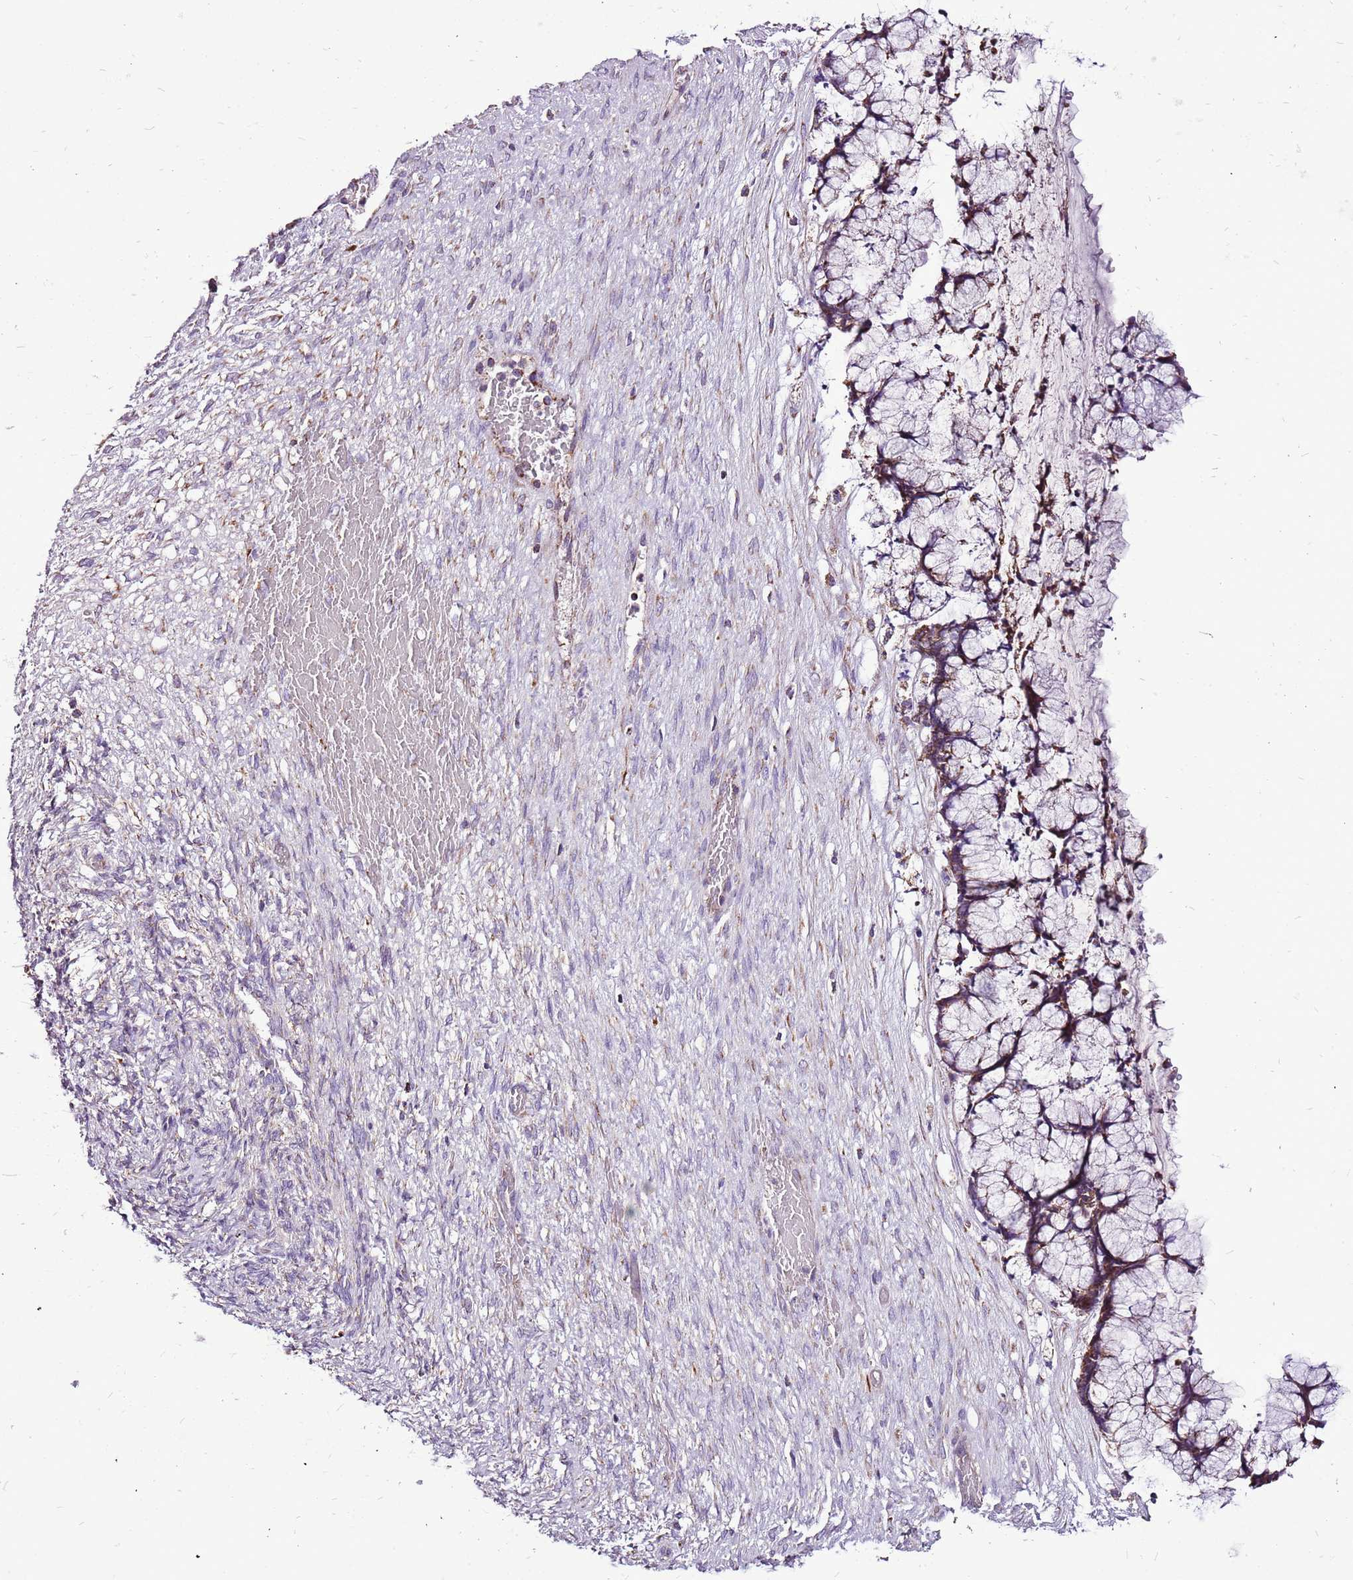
{"staining": {"intensity": "moderate", "quantity": ">75%", "location": "cytoplasmic/membranous"}, "tissue": "ovarian cancer", "cell_type": "Tumor cells", "image_type": "cancer", "snomed": [{"axis": "morphology", "description": "Cystadenocarcinoma, mucinous, NOS"}, {"axis": "topography", "description": "Ovary"}], "caption": "High-power microscopy captured an immunohistochemistry image of mucinous cystadenocarcinoma (ovarian), revealing moderate cytoplasmic/membranous staining in approximately >75% of tumor cells.", "gene": "GCDH", "patient": {"sex": "female", "age": 42}}